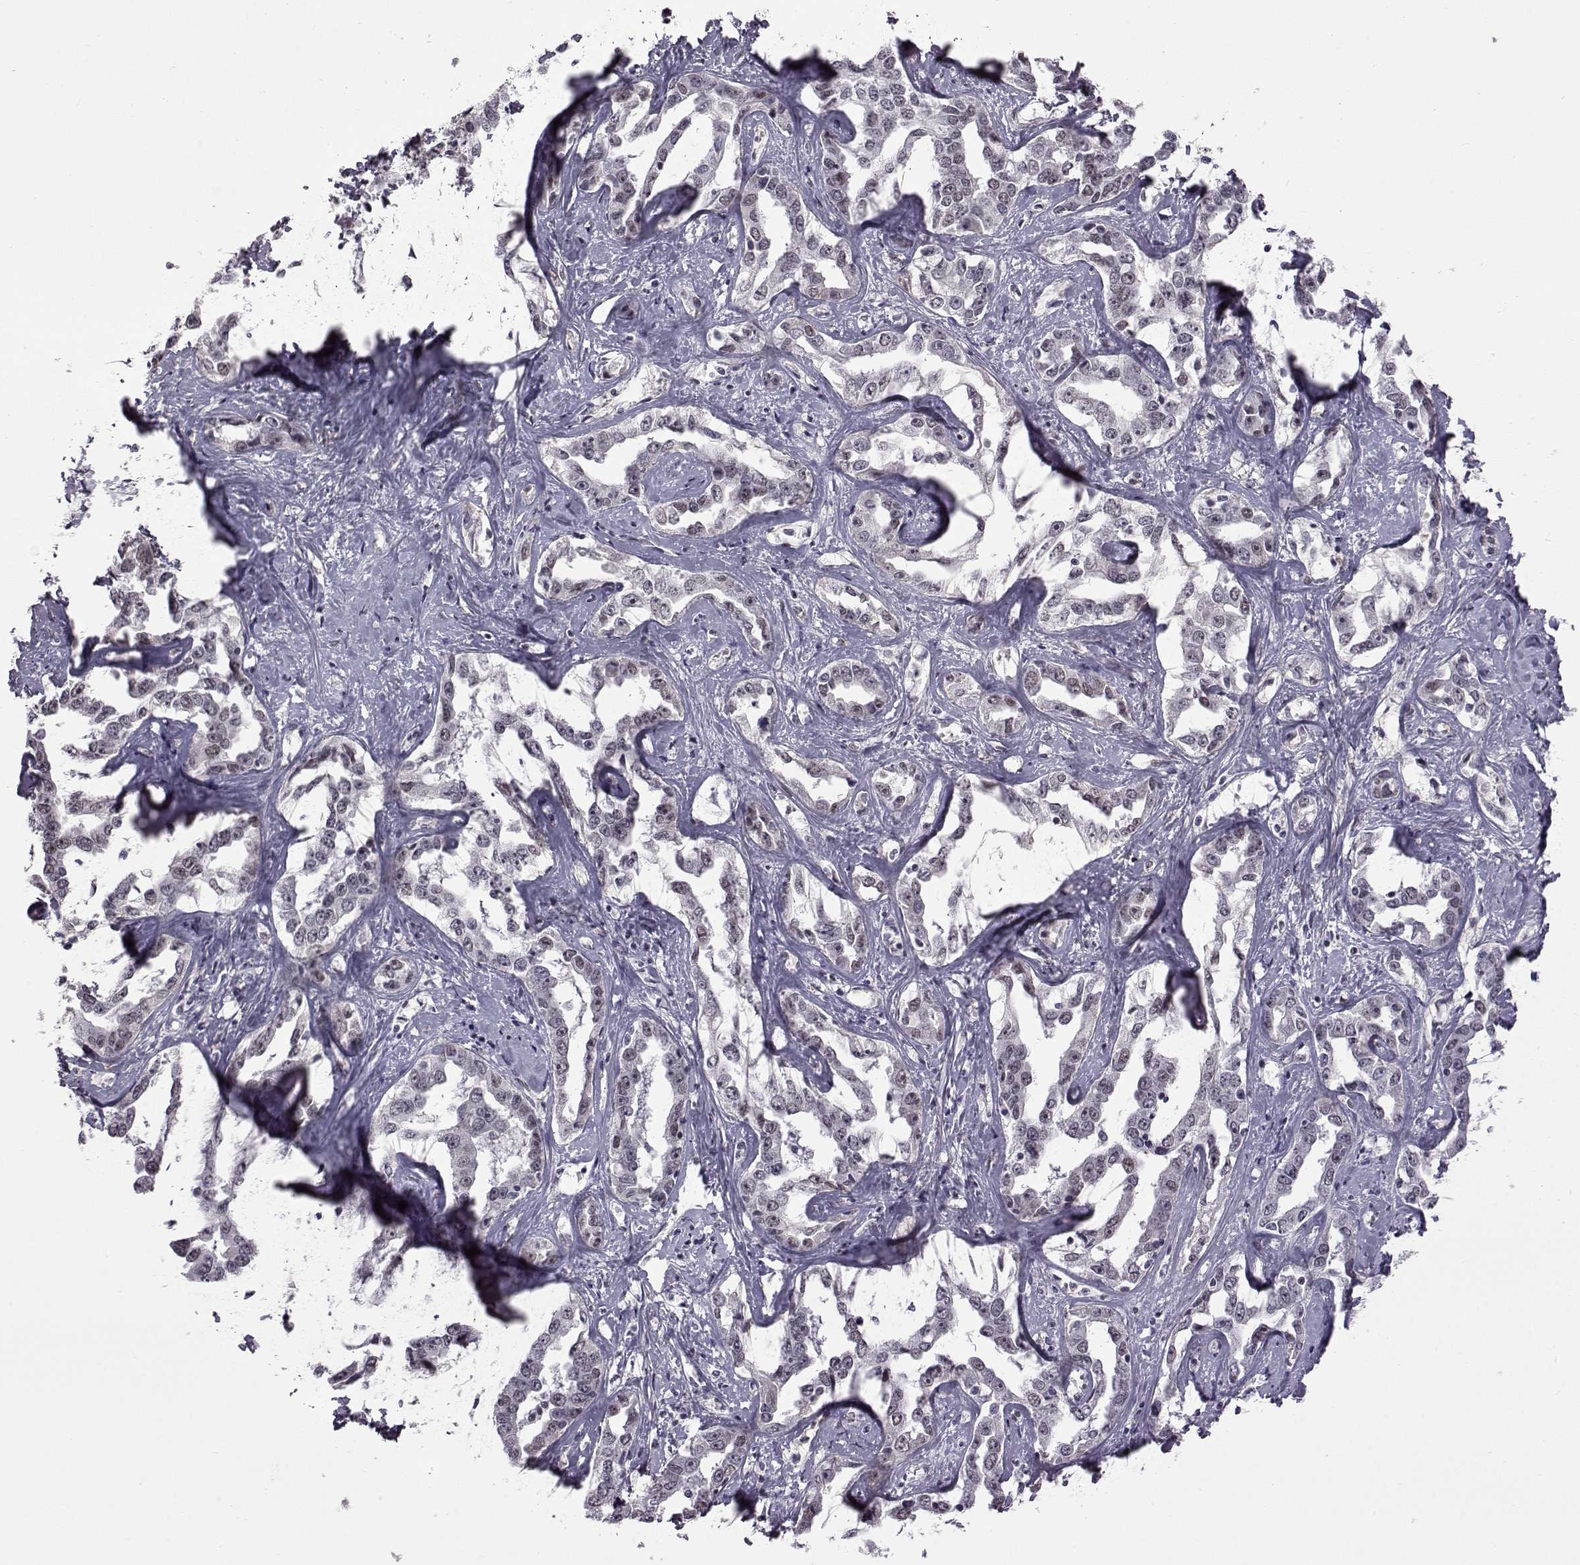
{"staining": {"intensity": "negative", "quantity": "none", "location": "none"}, "tissue": "liver cancer", "cell_type": "Tumor cells", "image_type": "cancer", "snomed": [{"axis": "morphology", "description": "Cholangiocarcinoma"}, {"axis": "topography", "description": "Liver"}], "caption": "Immunohistochemistry (IHC) of human liver cancer displays no positivity in tumor cells.", "gene": "SYNPO2", "patient": {"sex": "male", "age": 59}}